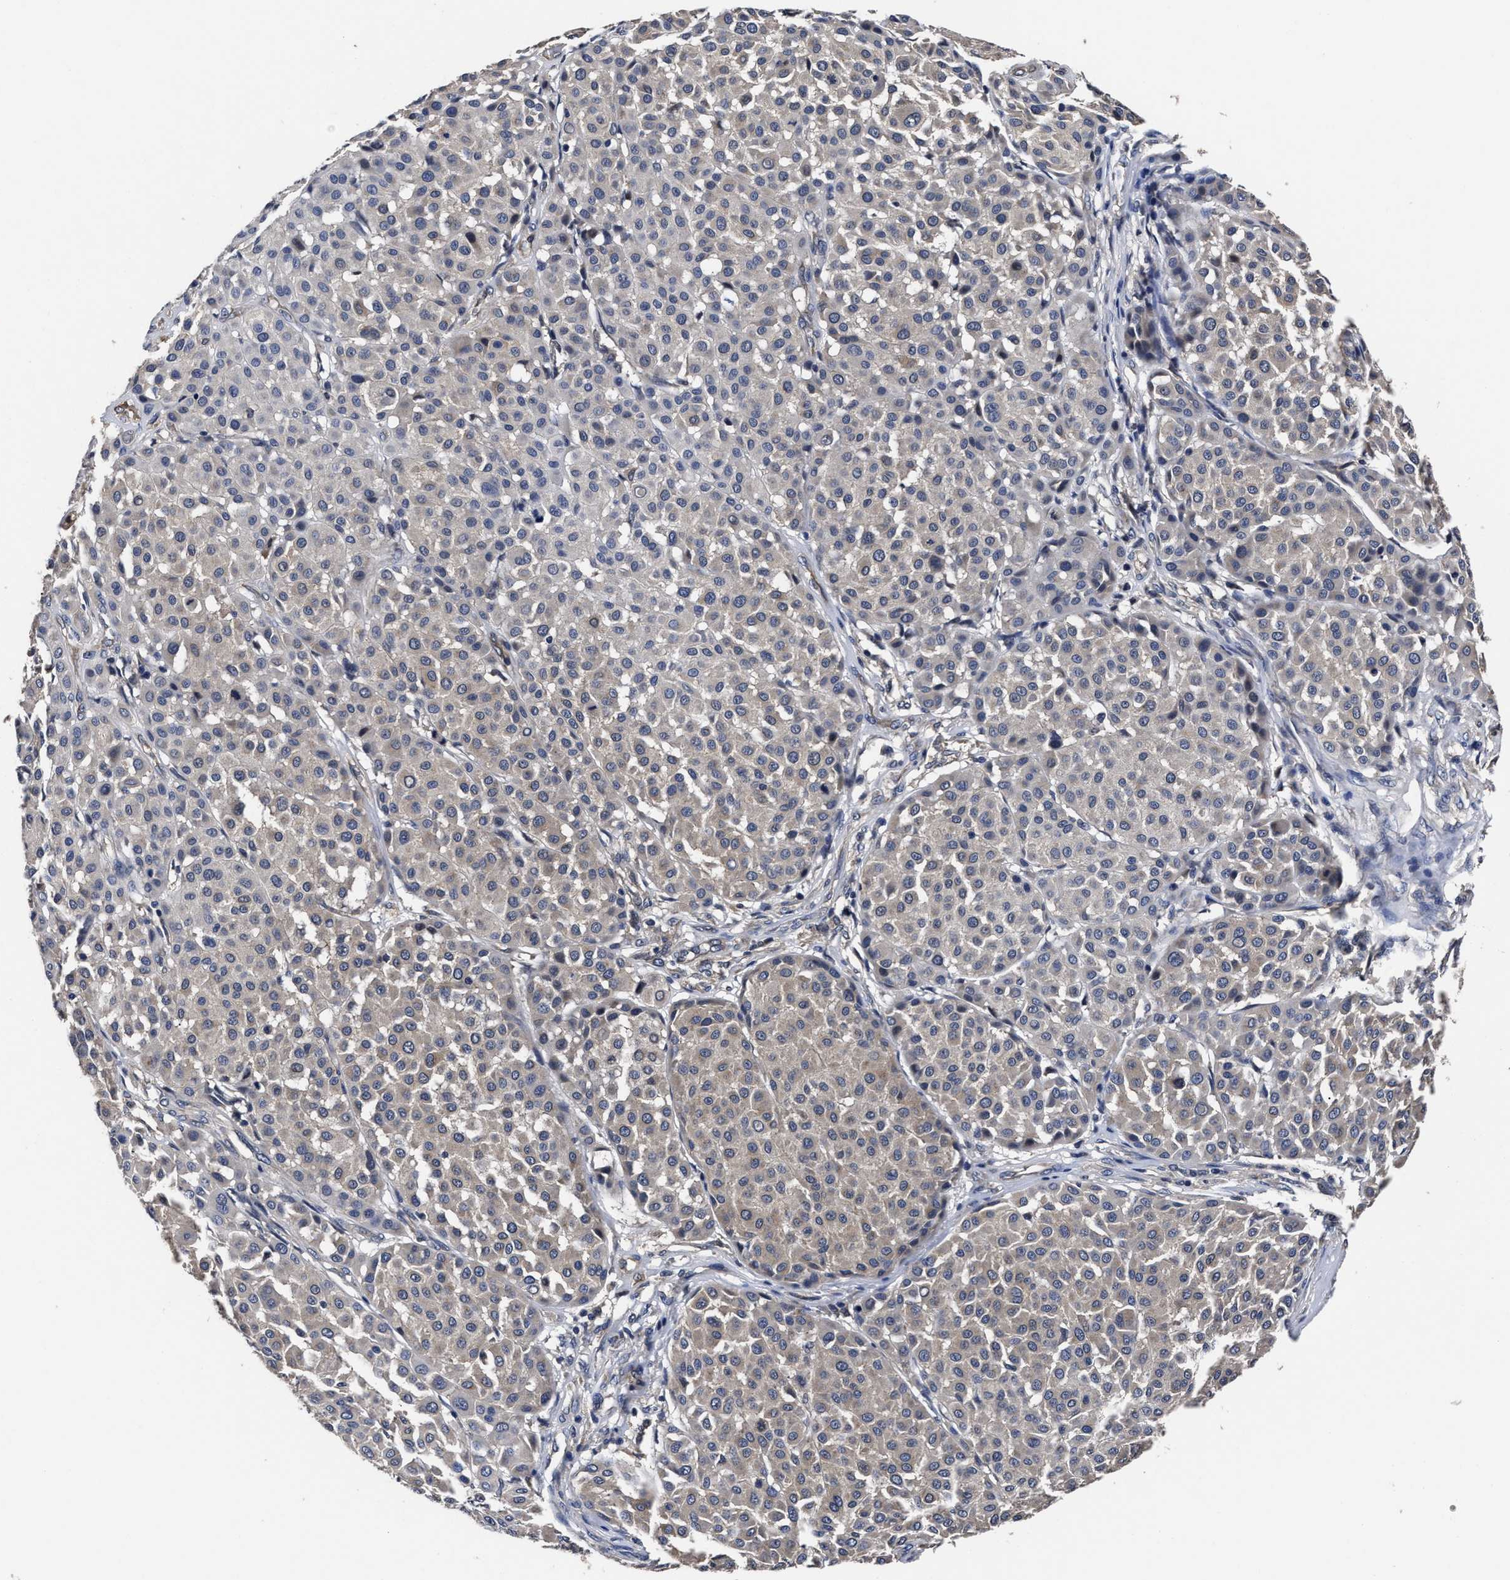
{"staining": {"intensity": "weak", "quantity": "<25%", "location": "cytoplasmic/membranous"}, "tissue": "melanoma", "cell_type": "Tumor cells", "image_type": "cancer", "snomed": [{"axis": "morphology", "description": "Malignant melanoma, Metastatic site"}, {"axis": "topography", "description": "Soft tissue"}], "caption": "This is an IHC image of malignant melanoma (metastatic site). There is no positivity in tumor cells.", "gene": "SOCS5", "patient": {"sex": "male", "age": 41}}